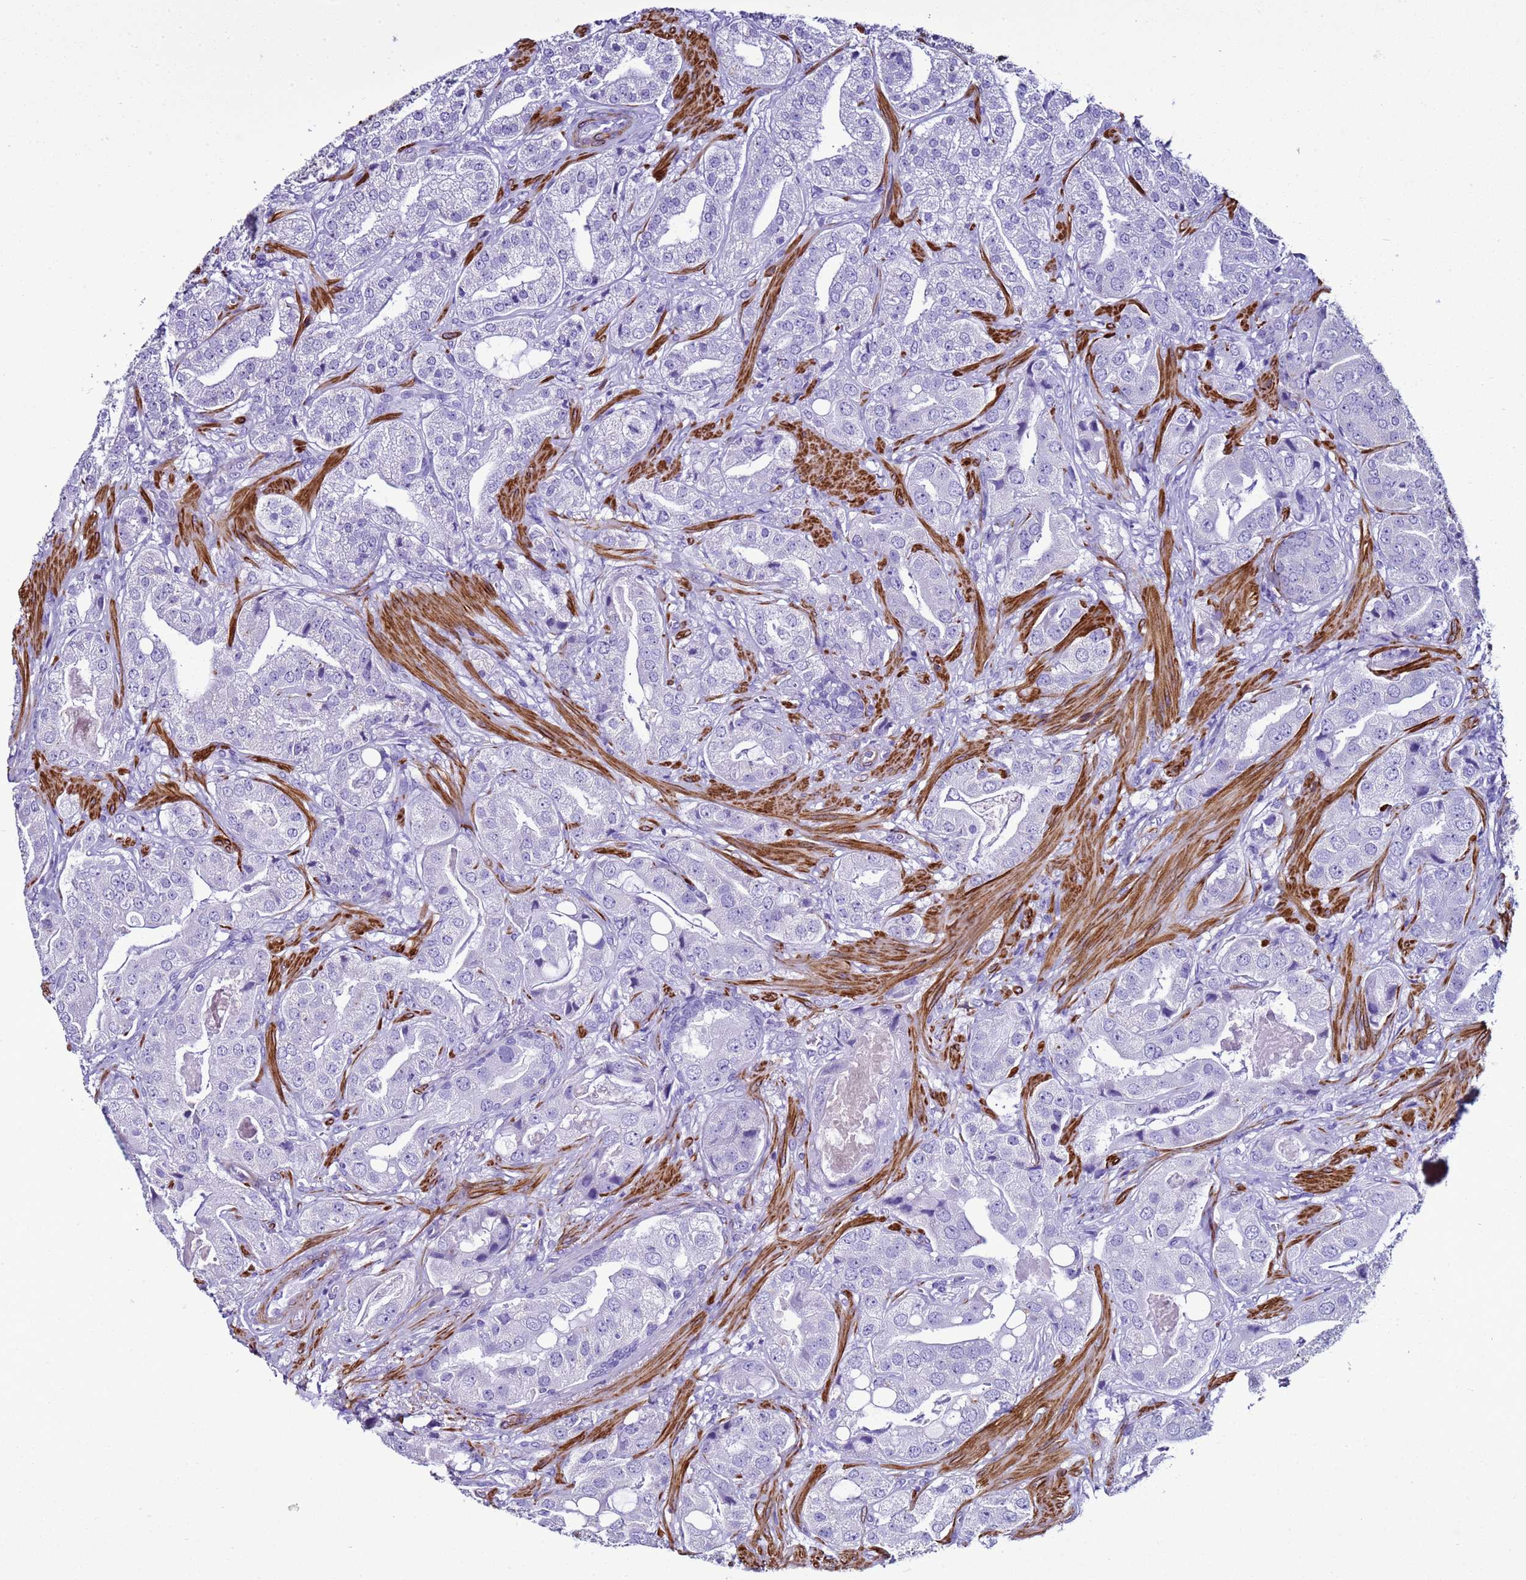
{"staining": {"intensity": "negative", "quantity": "none", "location": "none"}, "tissue": "prostate cancer", "cell_type": "Tumor cells", "image_type": "cancer", "snomed": [{"axis": "morphology", "description": "Adenocarcinoma, High grade"}, {"axis": "topography", "description": "Prostate"}], "caption": "This is an immunohistochemistry image of high-grade adenocarcinoma (prostate). There is no positivity in tumor cells.", "gene": "LCMT1", "patient": {"sex": "male", "age": 63}}